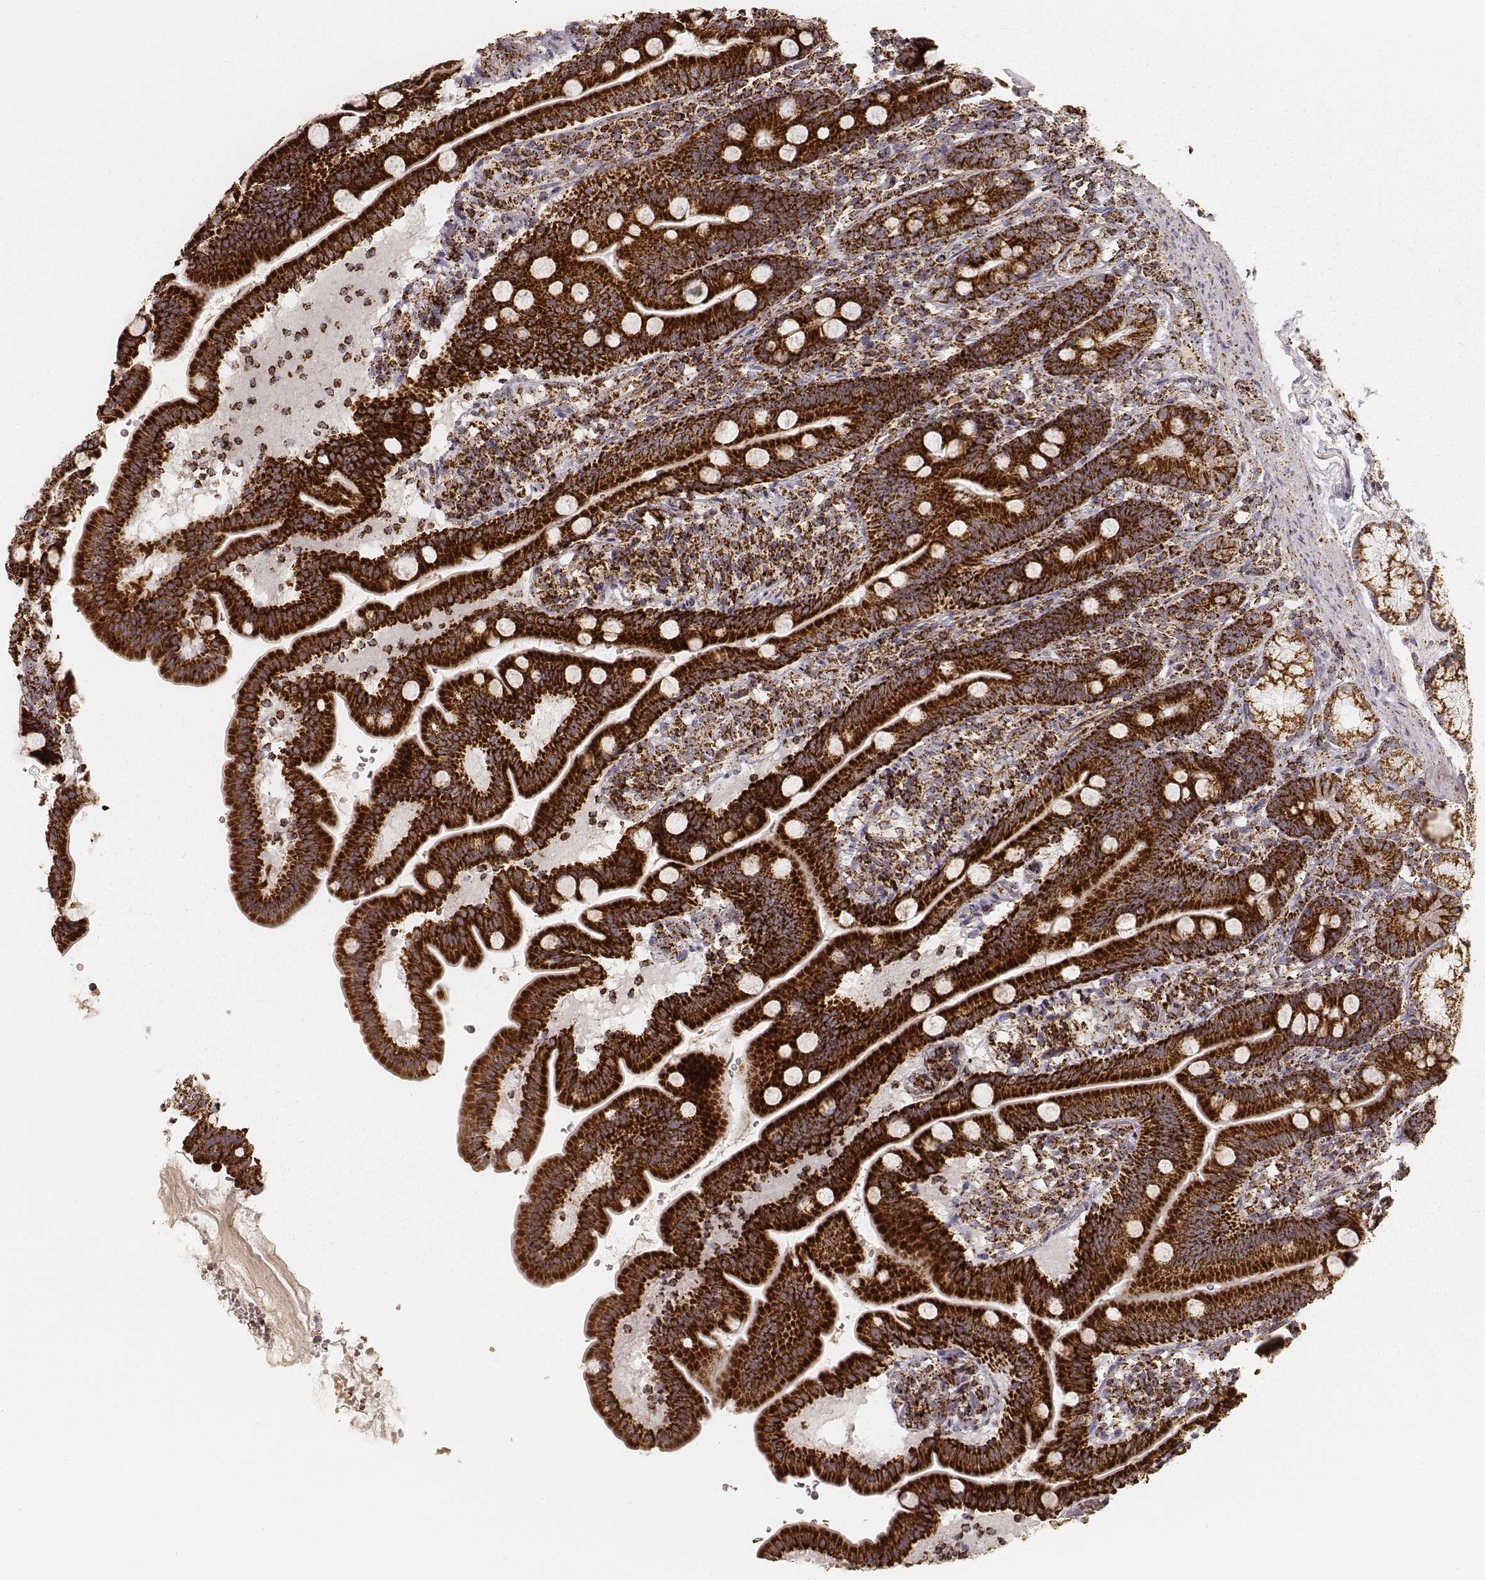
{"staining": {"intensity": "strong", "quantity": ">75%", "location": "cytoplasmic/membranous"}, "tissue": "duodenum", "cell_type": "Glandular cells", "image_type": "normal", "snomed": [{"axis": "morphology", "description": "Normal tissue, NOS"}, {"axis": "topography", "description": "Duodenum"}], "caption": "A photomicrograph showing strong cytoplasmic/membranous expression in about >75% of glandular cells in normal duodenum, as visualized by brown immunohistochemical staining.", "gene": "CS", "patient": {"sex": "female", "age": 67}}